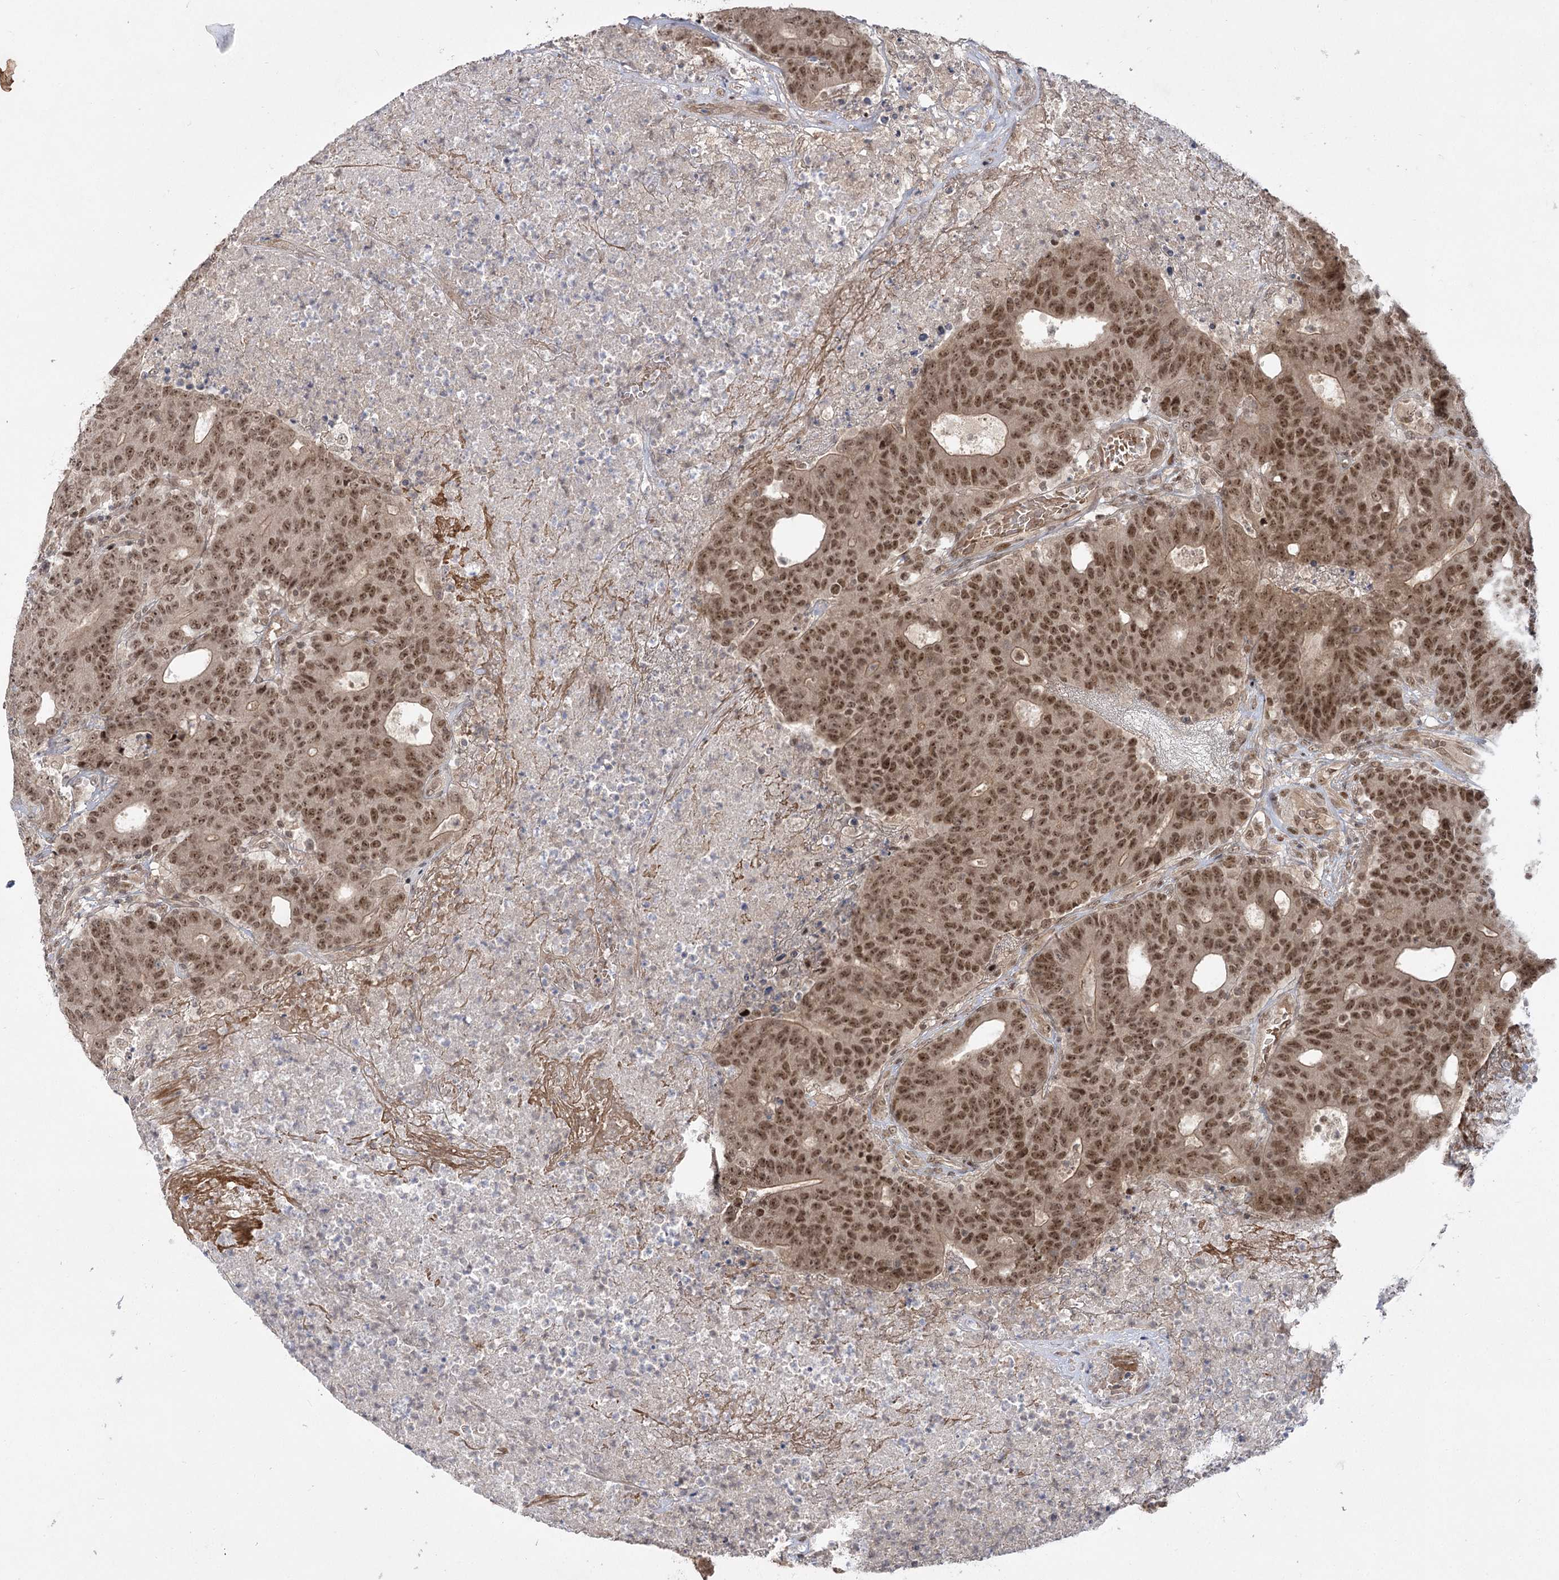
{"staining": {"intensity": "moderate", "quantity": ">75%", "location": "cytoplasmic/membranous,nuclear"}, "tissue": "colorectal cancer", "cell_type": "Tumor cells", "image_type": "cancer", "snomed": [{"axis": "morphology", "description": "Adenocarcinoma, NOS"}, {"axis": "topography", "description": "Colon"}], "caption": "About >75% of tumor cells in human colorectal adenocarcinoma demonstrate moderate cytoplasmic/membranous and nuclear protein positivity as visualized by brown immunohistochemical staining.", "gene": "HELQ", "patient": {"sex": "female", "age": 75}}